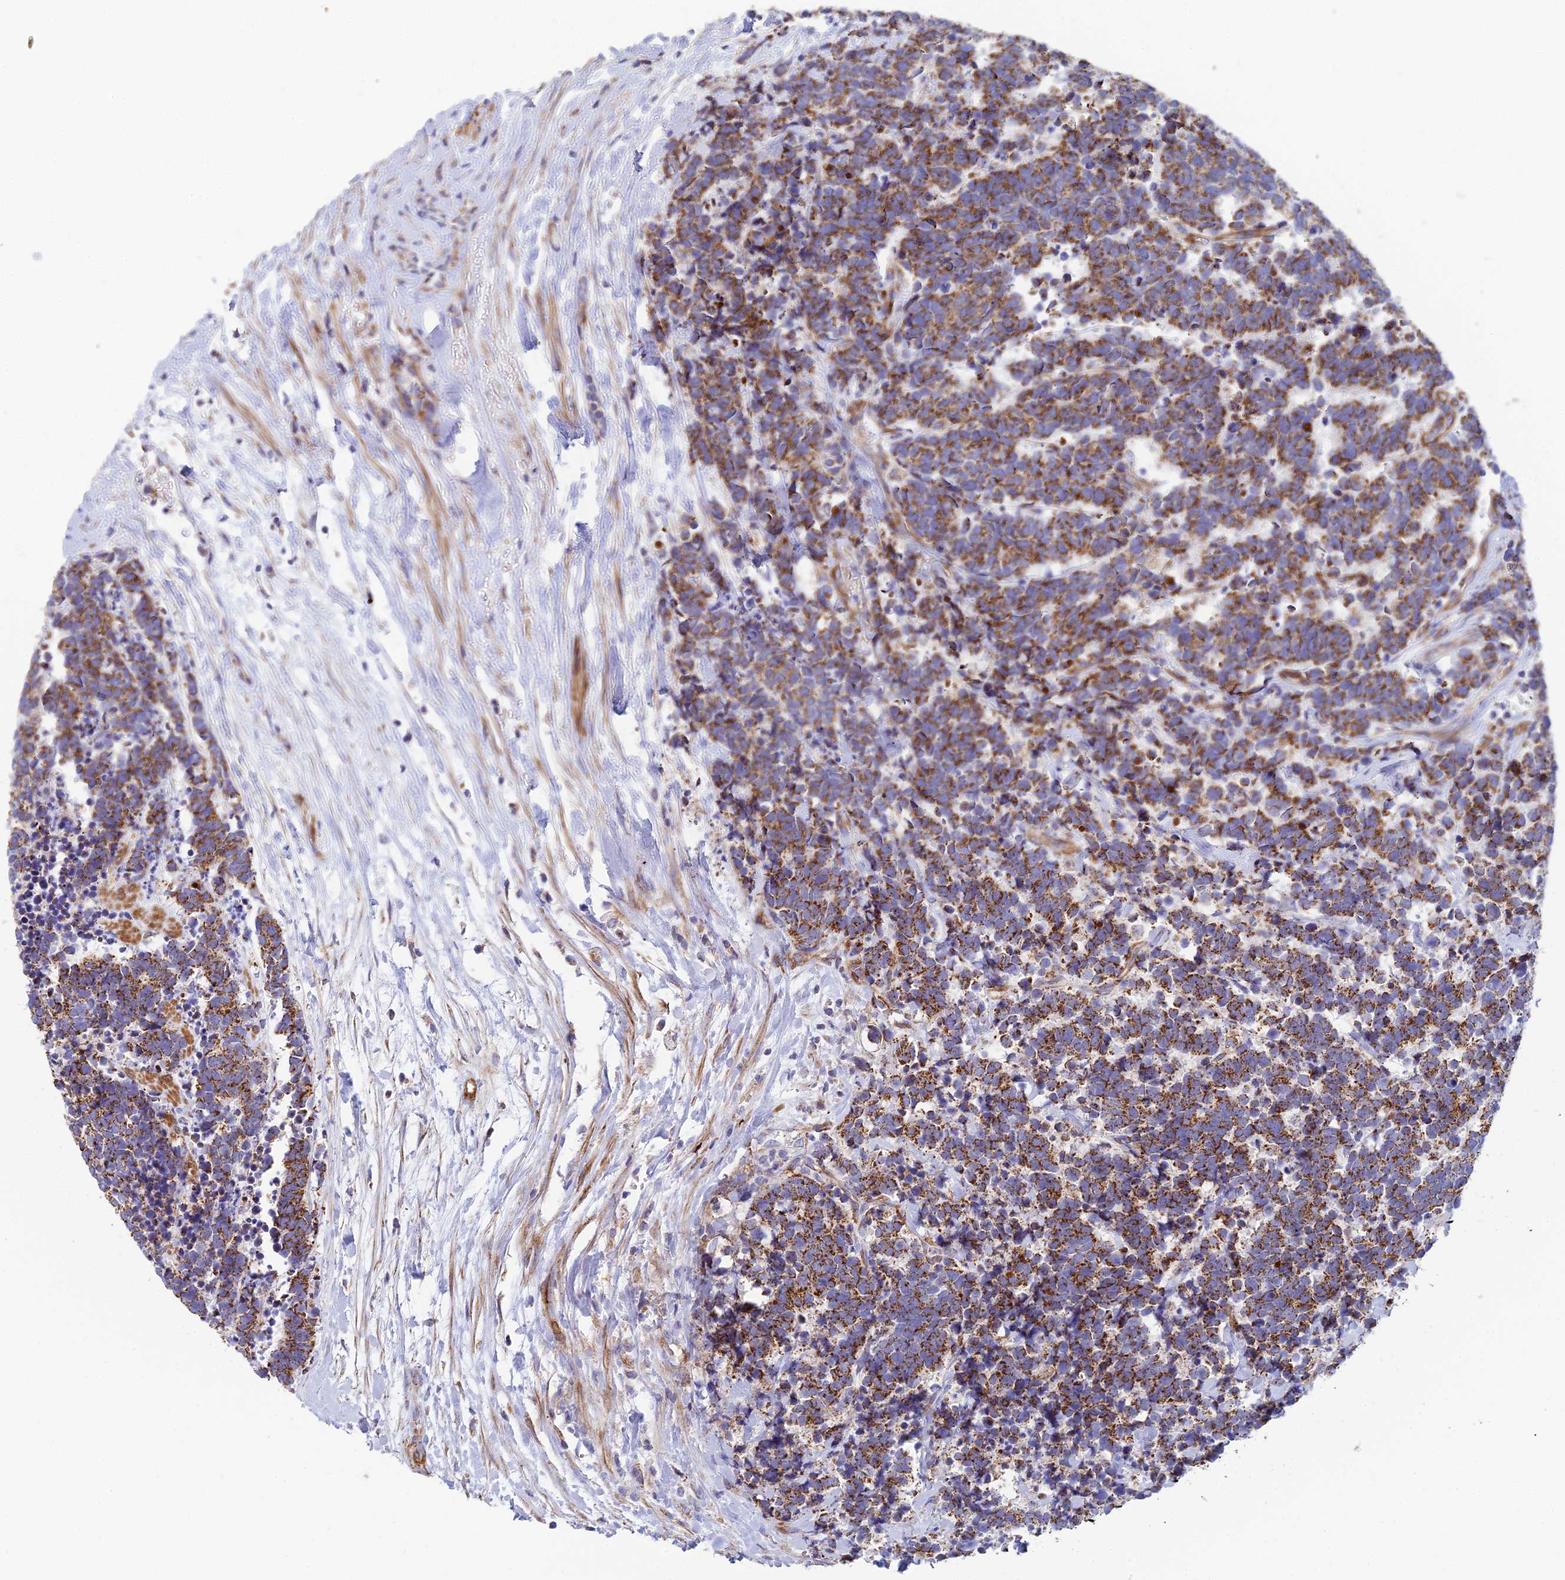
{"staining": {"intensity": "strong", "quantity": ">75%", "location": "cytoplasmic/membranous"}, "tissue": "carcinoid", "cell_type": "Tumor cells", "image_type": "cancer", "snomed": [{"axis": "morphology", "description": "Carcinoma, NOS"}, {"axis": "morphology", "description": "Carcinoid, malignant, NOS"}, {"axis": "topography", "description": "Prostate"}], "caption": "Protein staining displays strong cytoplasmic/membranous expression in approximately >75% of tumor cells in carcinoid.", "gene": "CSPG4", "patient": {"sex": "male", "age": 57}}